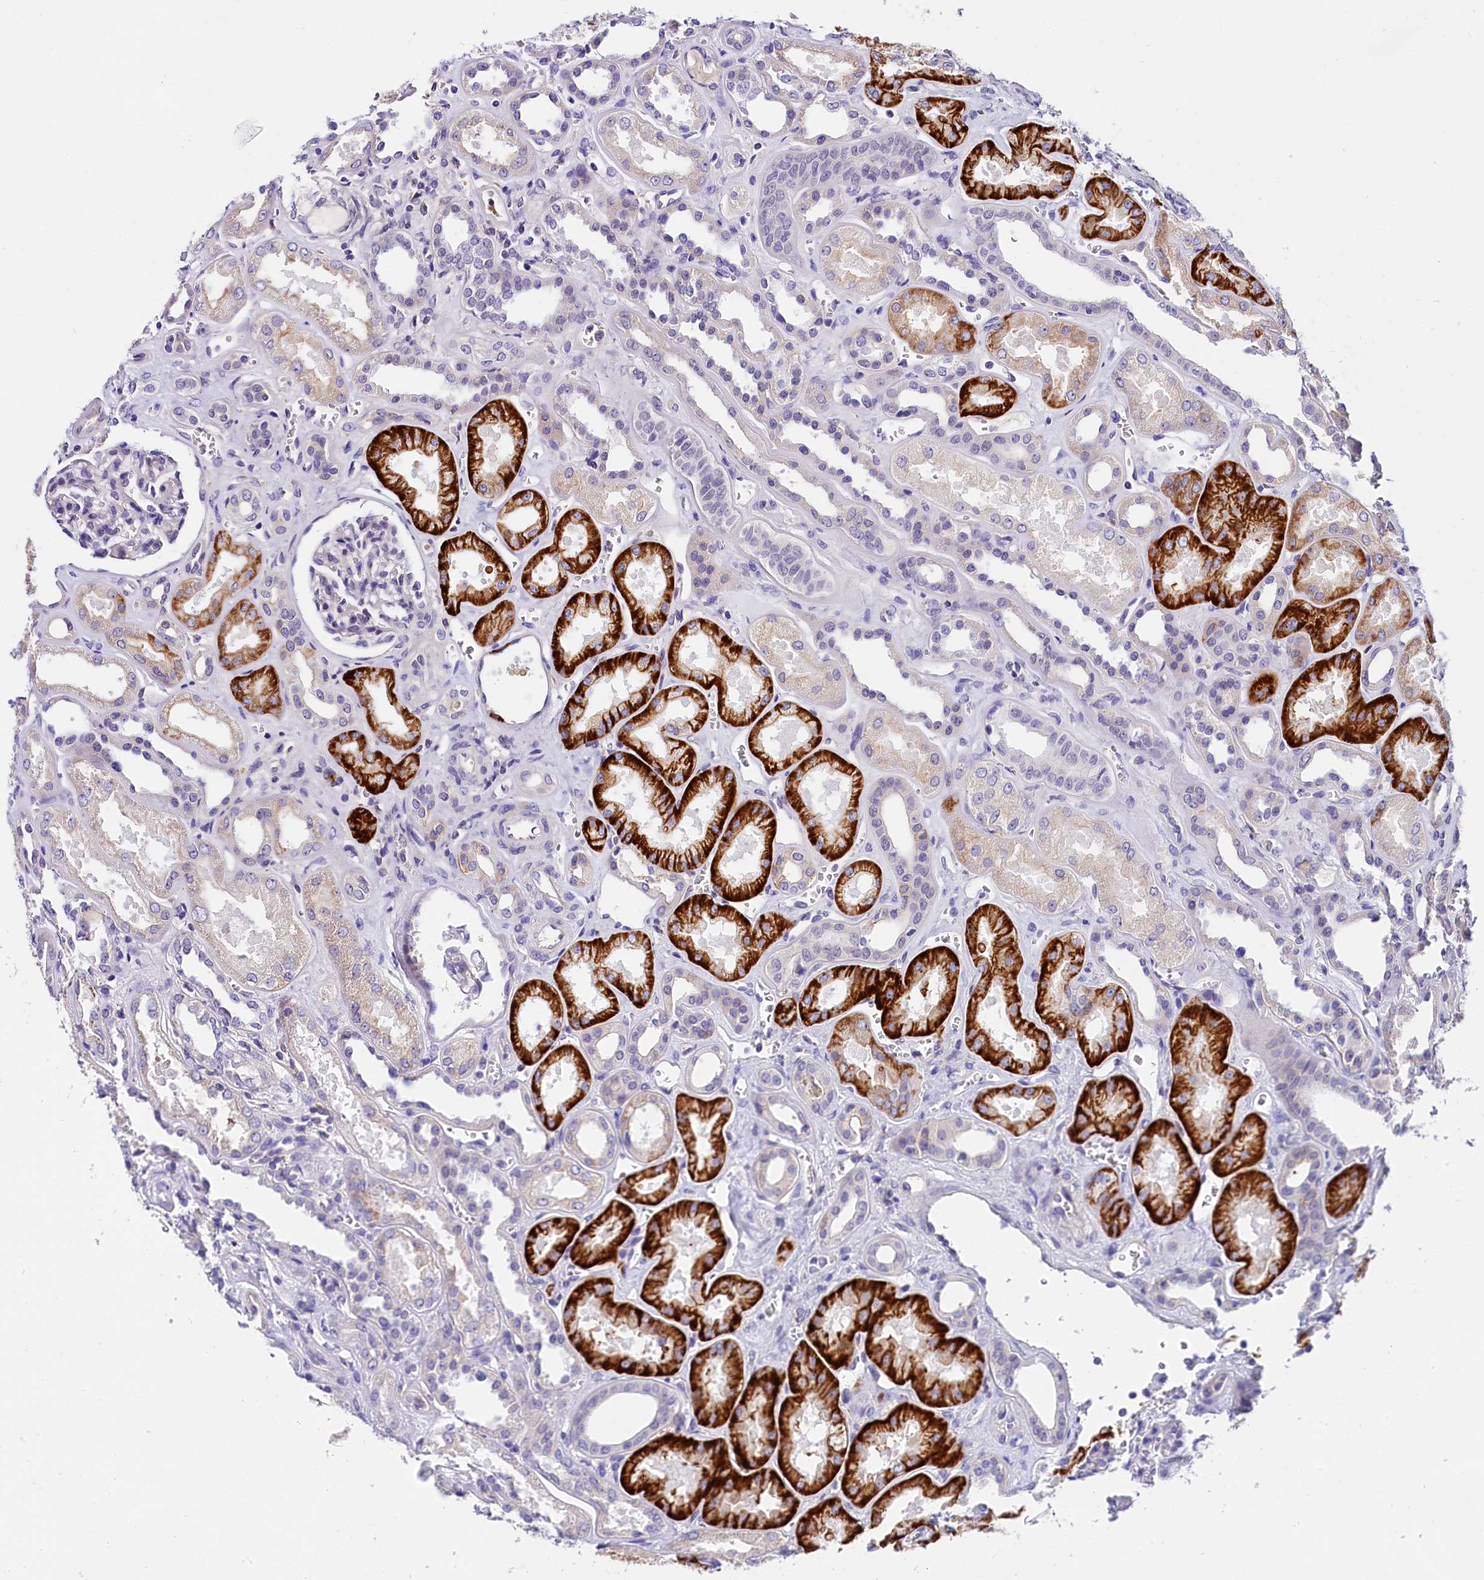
{"staining": {"intensity": "negative", "quantity": "none", "location": "none"}, "tissue": "kidney", "cell_type": "Cells in glomeruli", "image_type": "normal", "snomed": [{"axis": "morphology", "description": "Normal tissue, NOS"}, {"axis": "morphology", "description": "Adenocarcinoma, NOS"}, {"axis": "topography", "description": "Kidney"}], "caption": "Micrograph shows no protein expression in cells in glomeruli of normal kidney.", "gene": "OAS3", "patient": {"sex": "female", "age": 68}}